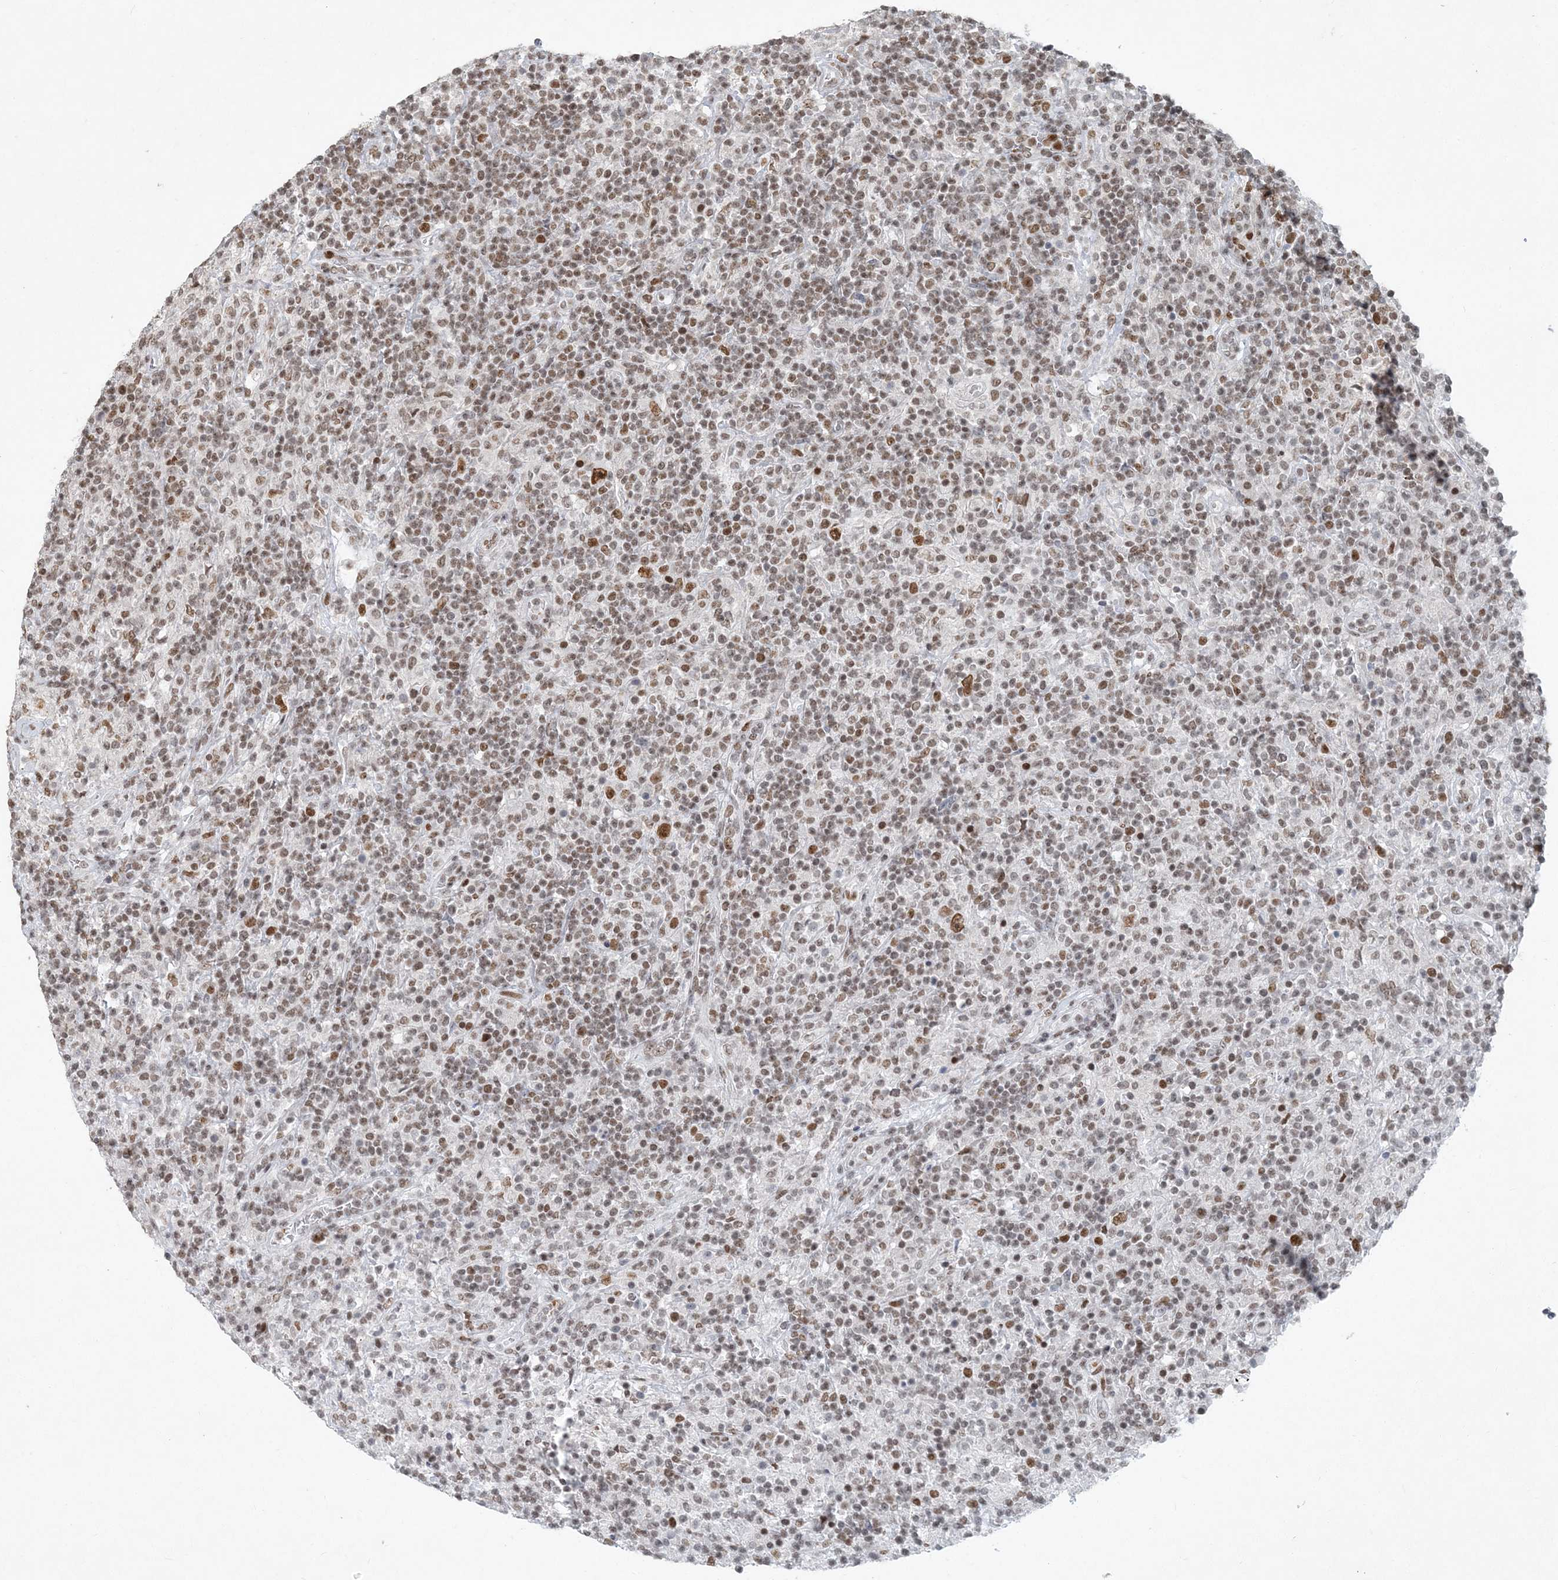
{"staining": {"intensity": "strong", "quantity": ">75%", "location": "nuclear"}, "tissue": "lymphoma", "cell_type": "Tumor cells", "image_type": "cancer", "snomed": [{"axis": "morphology", "description": "Hodgkin's disease, NOS"}, {"axis": "topography", "description": "Lymph node"}], "caption": "Immunohistochemical staining of Hodgkin's disease demonstrates strong nuclear protein staining in approximately >75% of tumor cells.", "gene": "BAZ1B", "patient": {"sex": "male", "age": 70}}